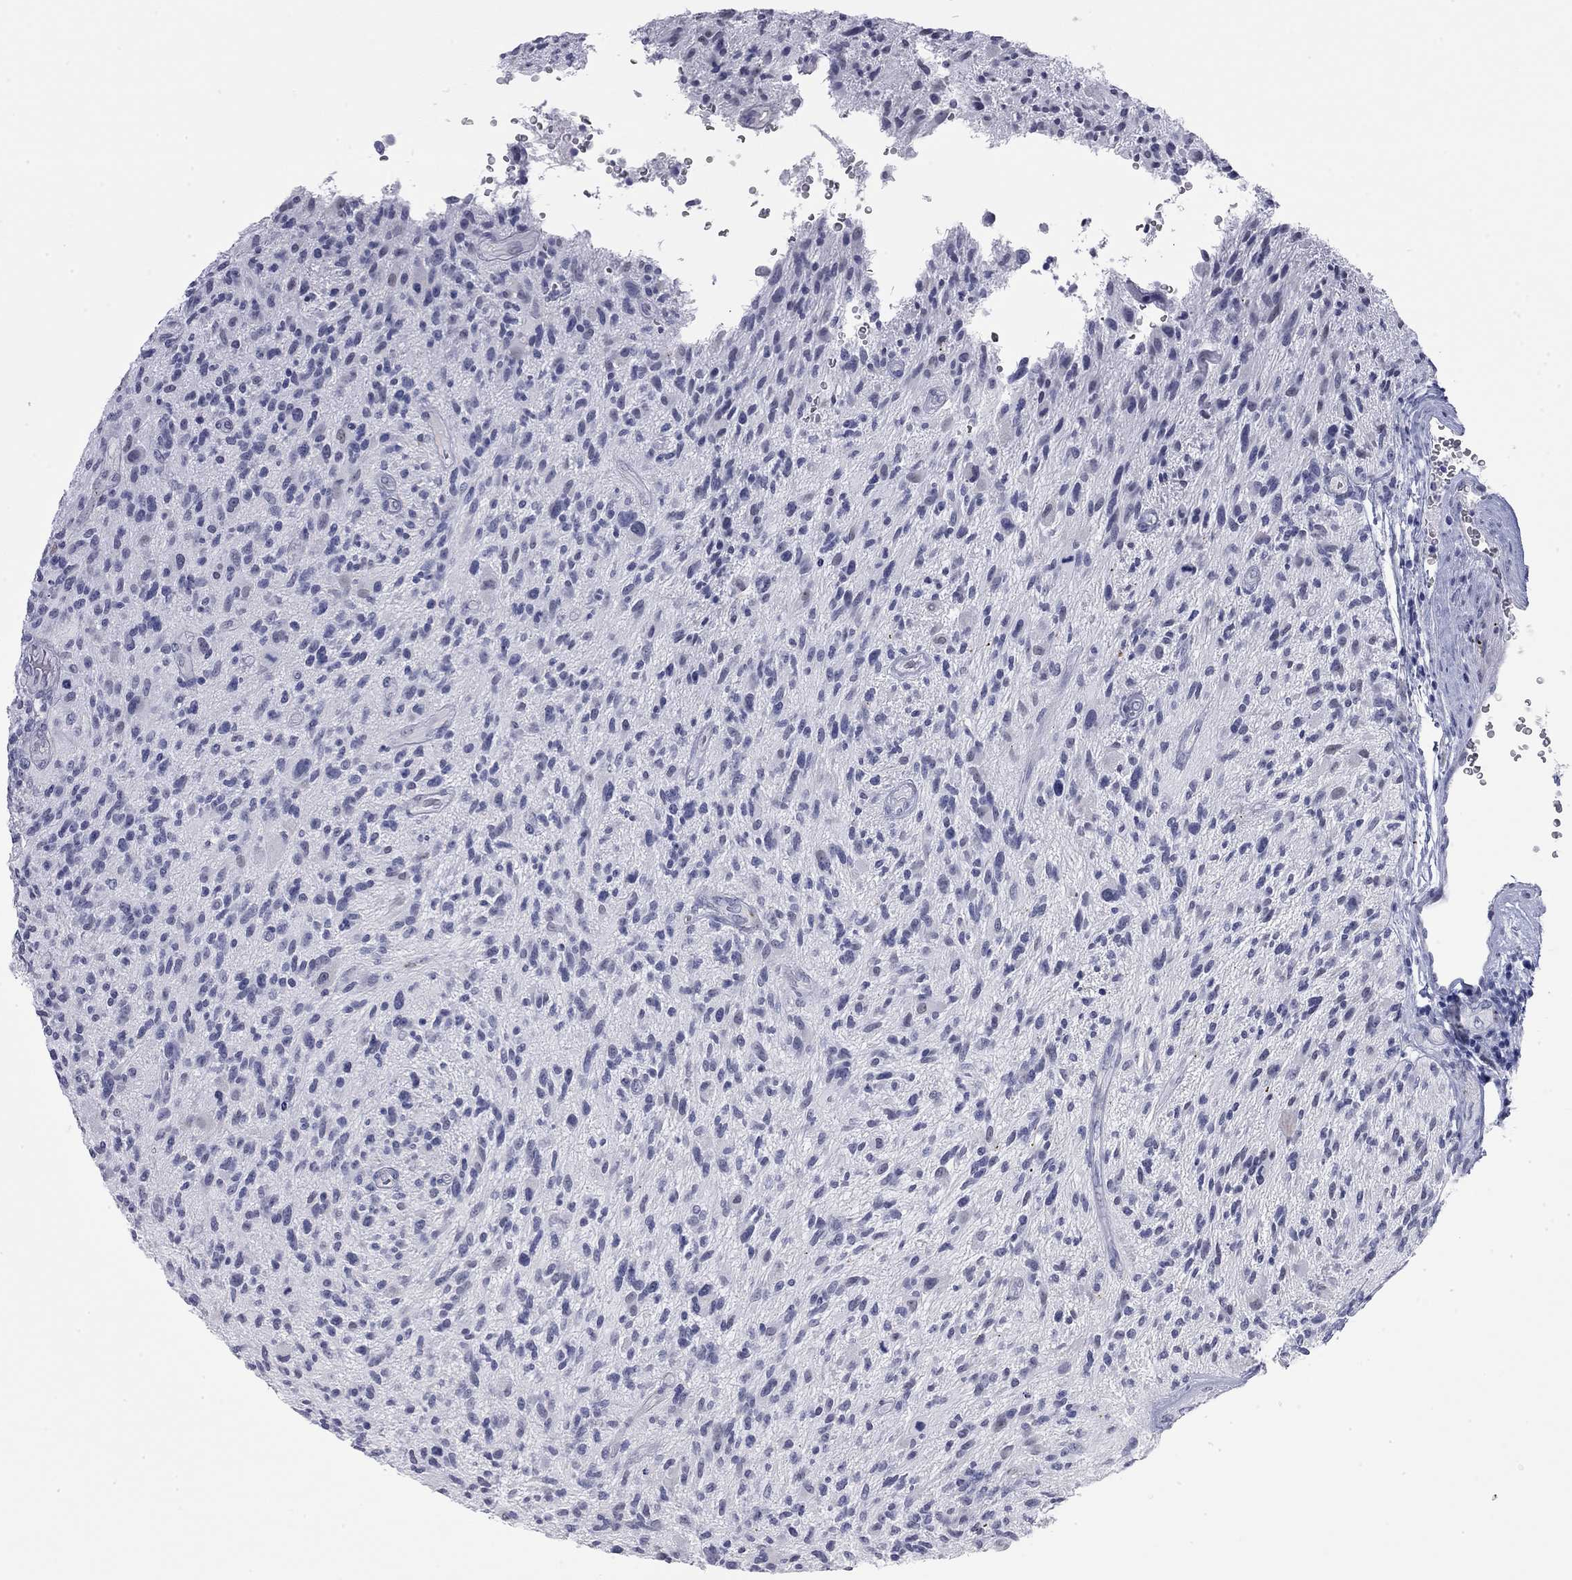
{"staining": {"intensity": "negative", "quantity": "none", "location": "none"}, "tissue": "glioma", "cell_type": "Tumor cells", "image_type": "cancer", "snomed": [{"axis": "morphology", "description": "Glioma, malignant, High grade"}, {"axis": "topography", "description": "Brain"}], "caption": "Immunohistochemistry (IHC) image of neoplastic tissue: human malignant glioma (high-grade) stained with DAB (3,3'-diaminobenzidine) displays no significant protein expression in tumor cells. (Brightfield microscopy of DAB immunohistochemistry at high magnification).", "gene": "AK8", "patient": {"sex": "male", "age": 47}}